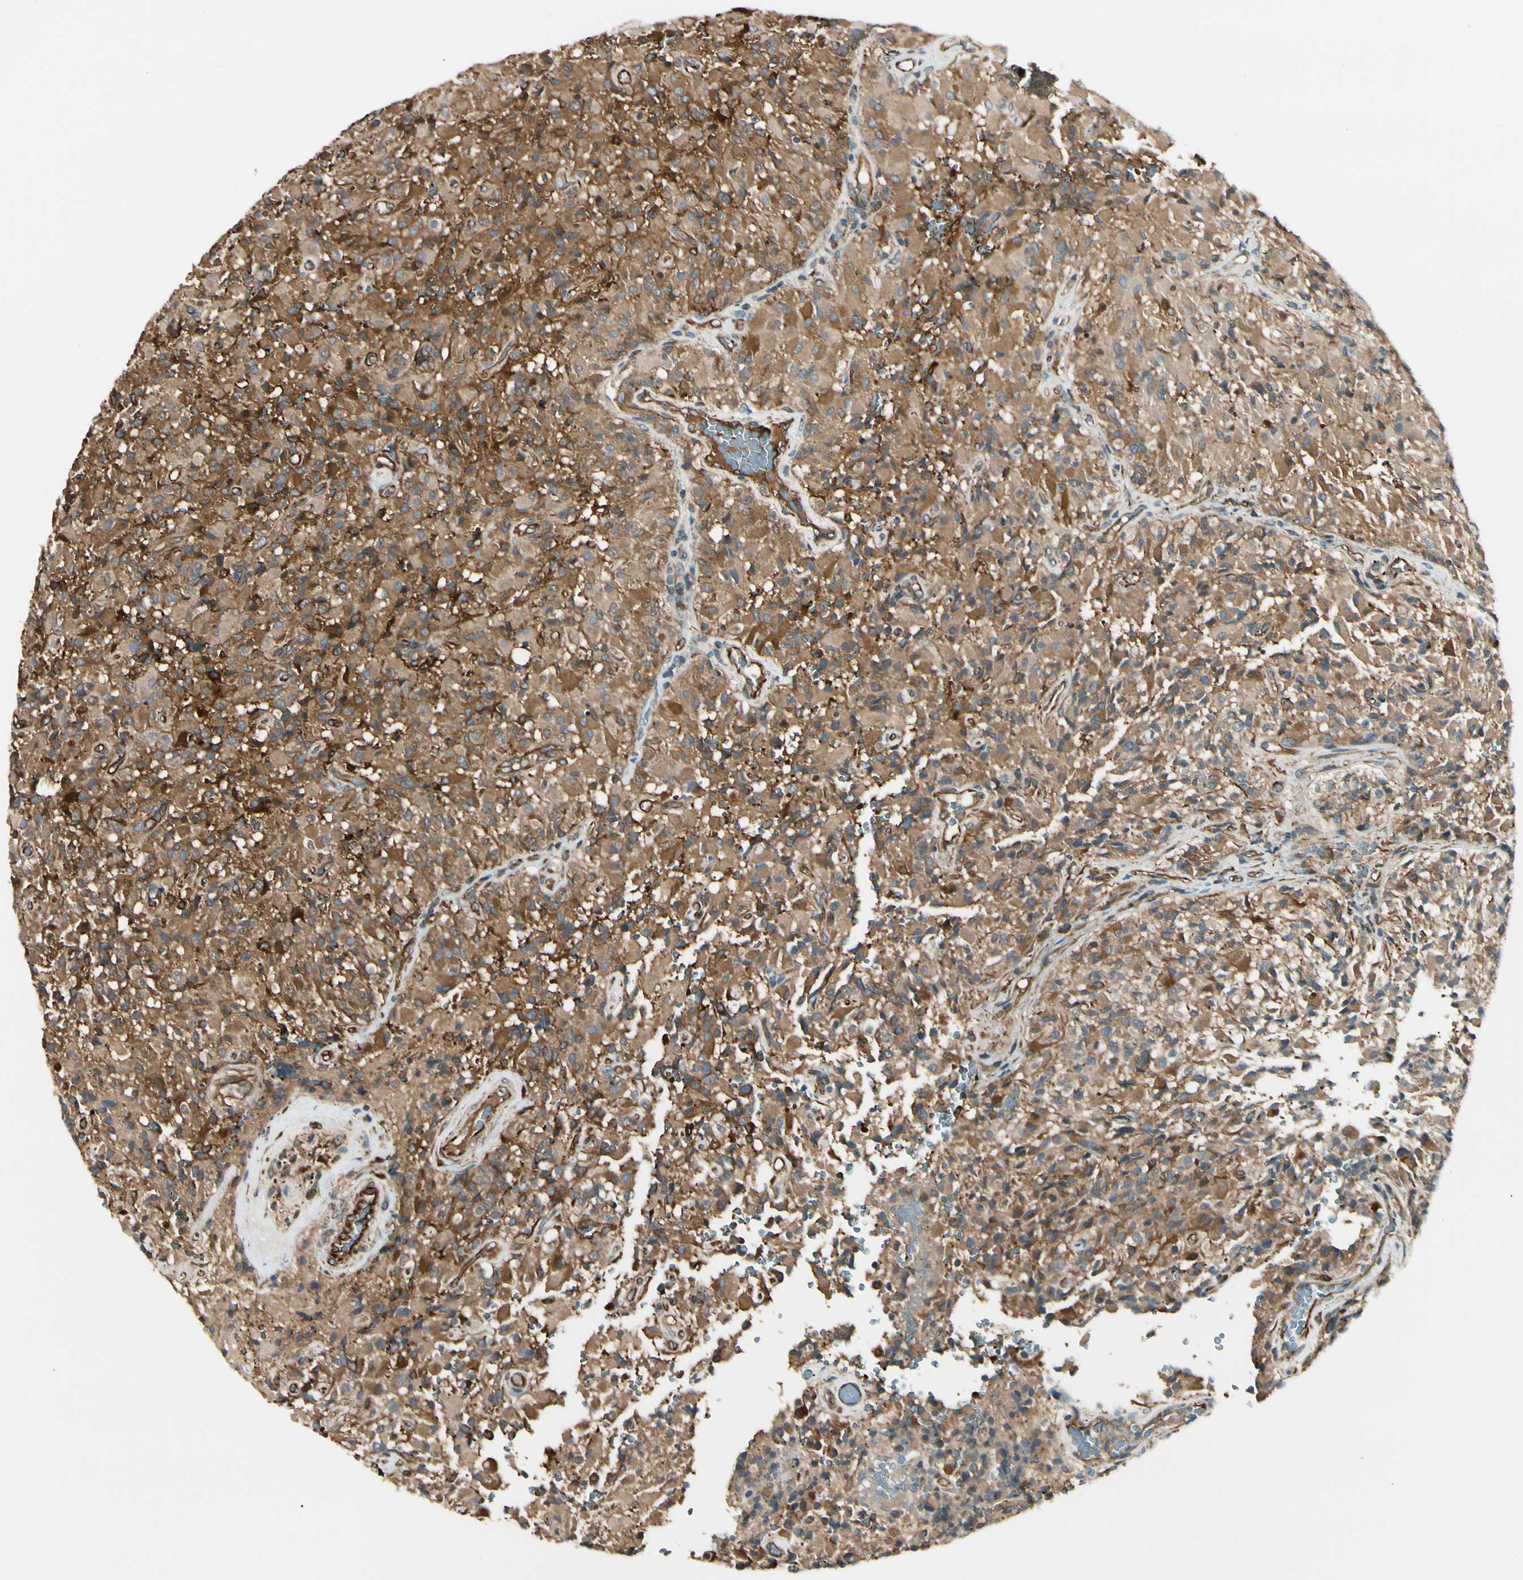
{"staining": {"intensity": "strong", "quantity": "25%-75%", "location": "cytoplasmic/membranous,nuclear"}, "tissue": "glioma", "cell_type": "Tumor cells", "image_type": "cancer", "snomed": [{"axis": "morphology", "description": "Glioma, malignant, High grade"}, {"axis": "topography", "description": "Brain"}], "caption": "Immunohistochemistry (IHC) of malignant glioma (high-grade) exhibits high levels of strong cytoplasmic/membranous and nuclear staining in approximately 25%-75% of tumor cells.", "gene": "FTH1", "patient": {"sex": "male", "age": 71}}